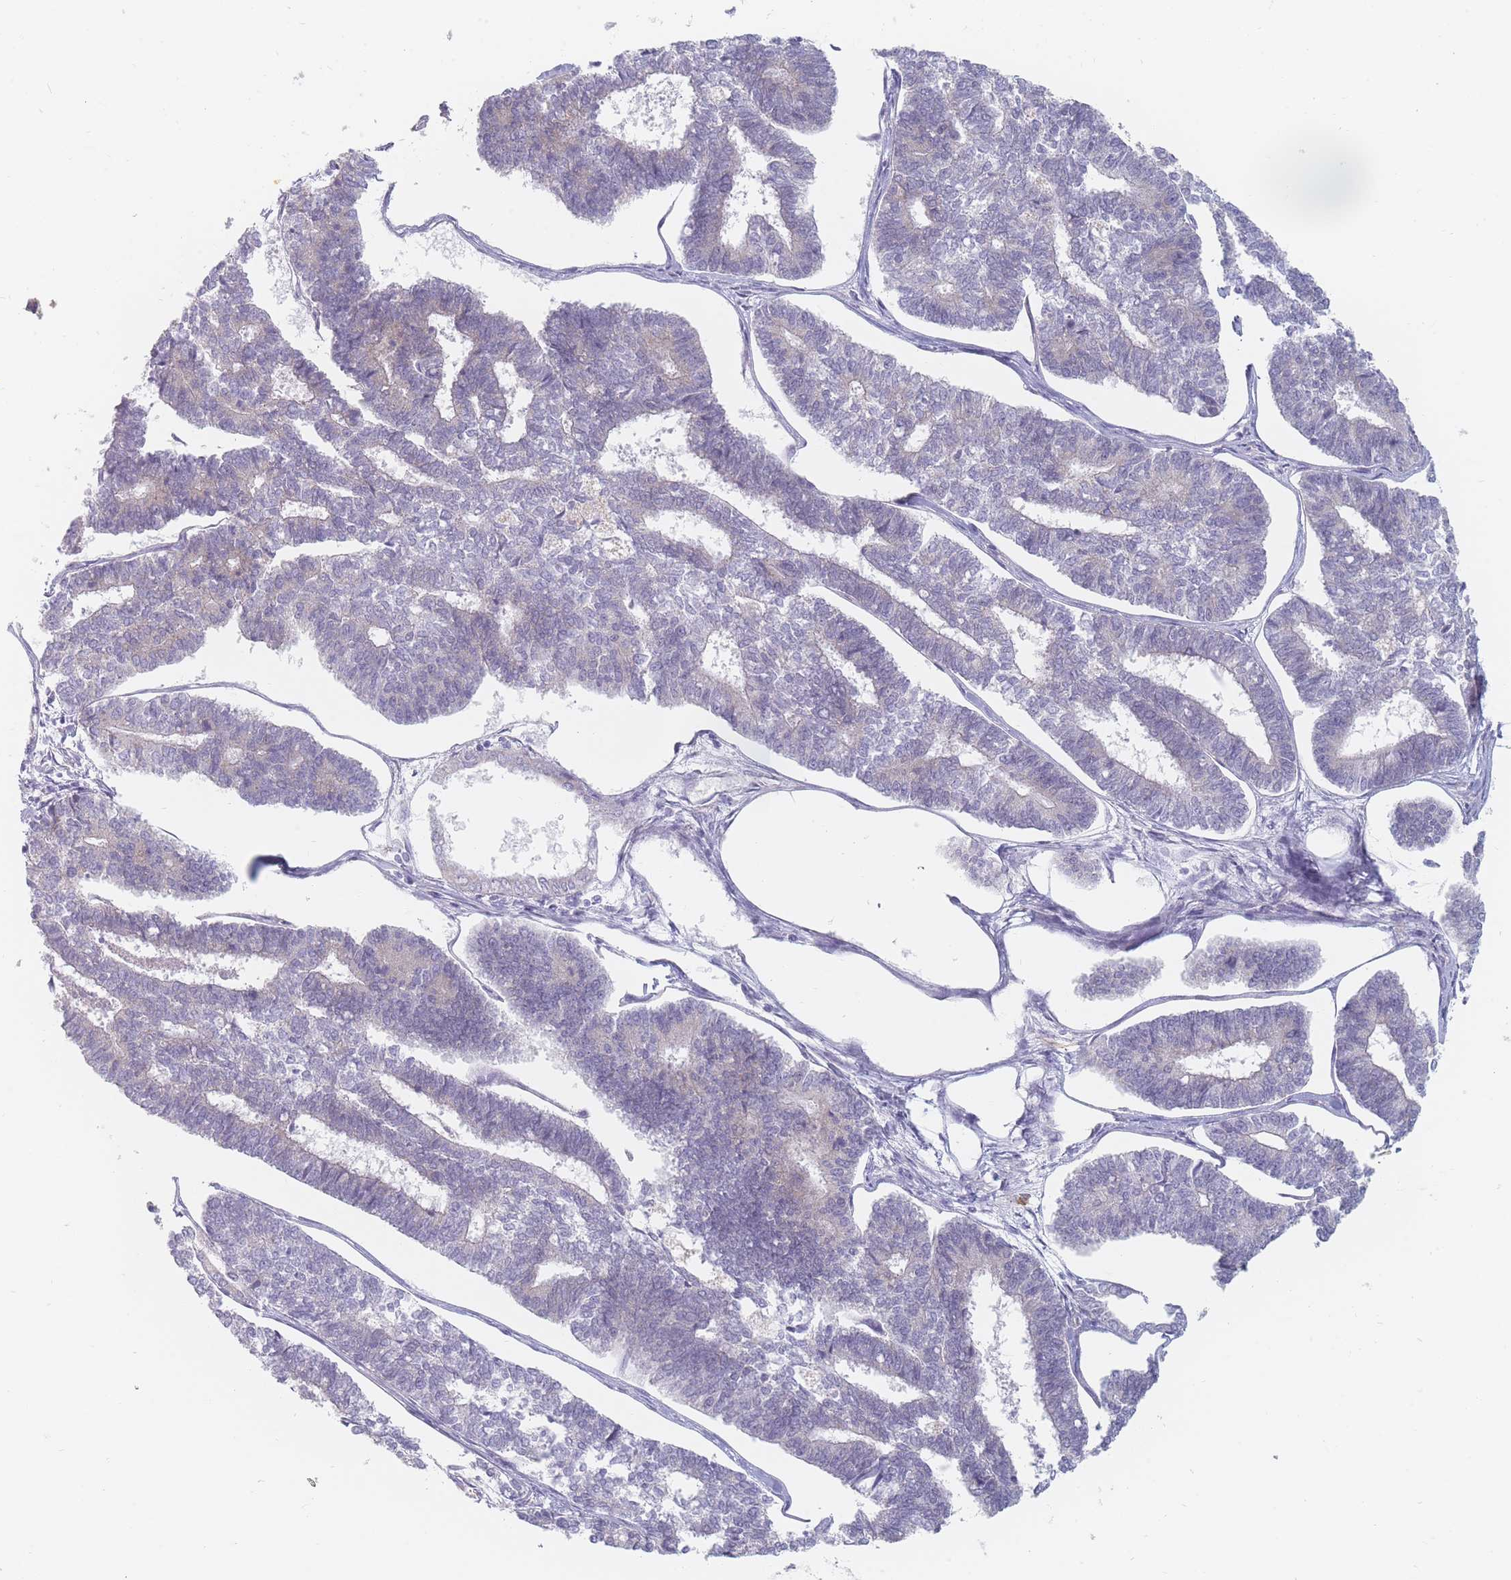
{"staining": {"intensity": "negative", "quantity": "none", "location": "none"}, "tissue": "endometrial cancer", "cell_type": "Tumor cells", "image_type": "cancer", "snomed": [{"axis": "morphology", "description": "Adenocarcinoma, NOS"}, {"axis": "topography", "description": "Endometrium"}], "caption": "The immunohistochemistry (IHC) photomicrograph has no significant expression in tumor cells of endometrial cancer (adenocarcinoma) tissue. (Brightfield microscopy of DAB immunohistochemistry (IHC) at high magnification).", "gene": "ERBIN", "patient": {"sex": "female", "age": 70}}